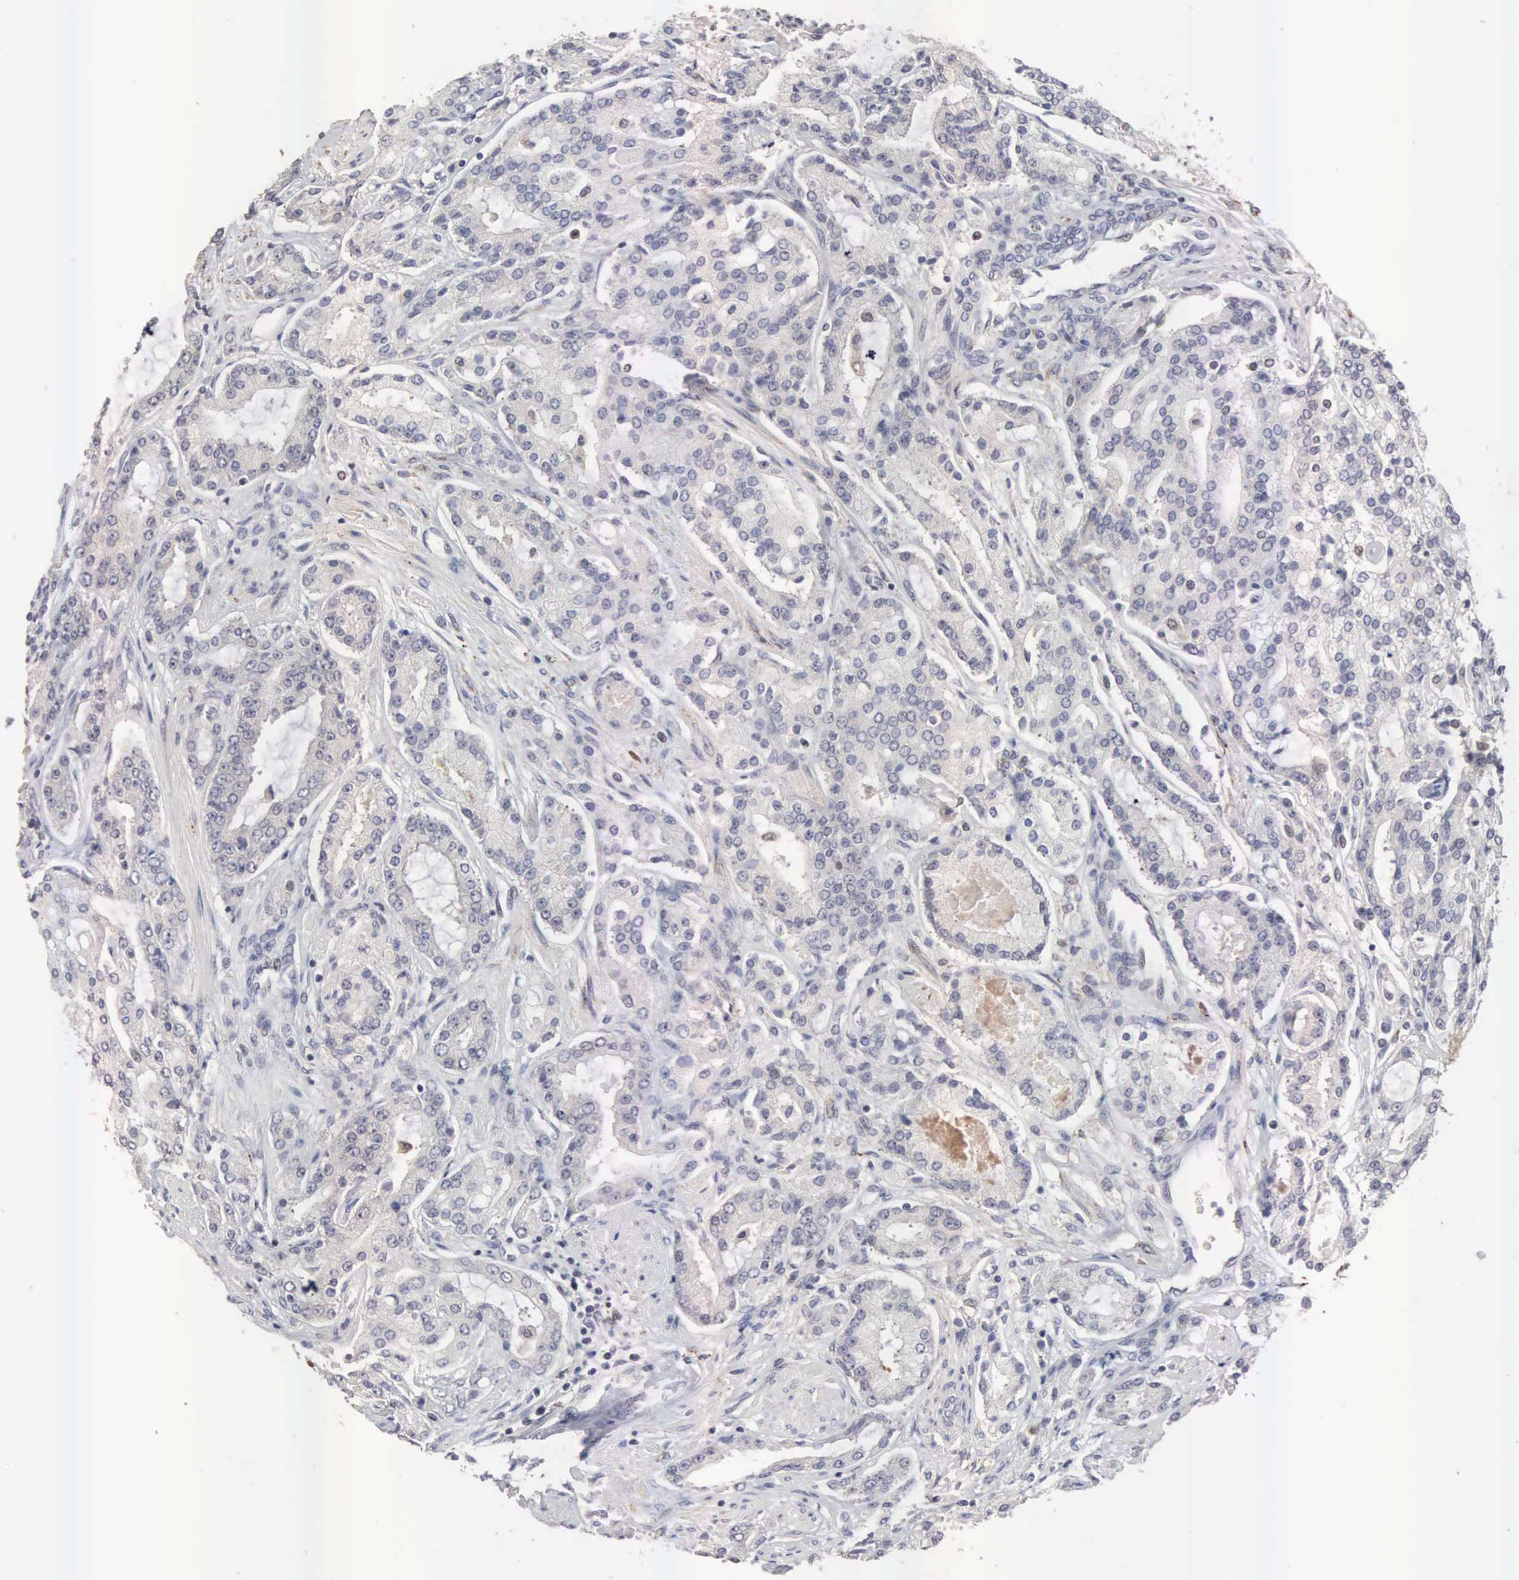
{"staining": {"intensity": "negative", "quantity": "none", "location": "none"}, "tissue": "prostate cancer", "cell_type": "Tumor cells", "image_type": "cancer", "snomed": [{"axis": "morphology", "description": "Adenocarcinoma, Medium grade"}, {"axis": "topography", "description": "Prostate"}], "caption": "Histopathology image shows no significant protein positivity in tumor cells of prostate cancer (adenocarcinoma (medium-grade)). (IHC, brightfield microscopy, high magnification).", "gene": "ACOT4", "patient": {"sex": "male", "age": 72}}